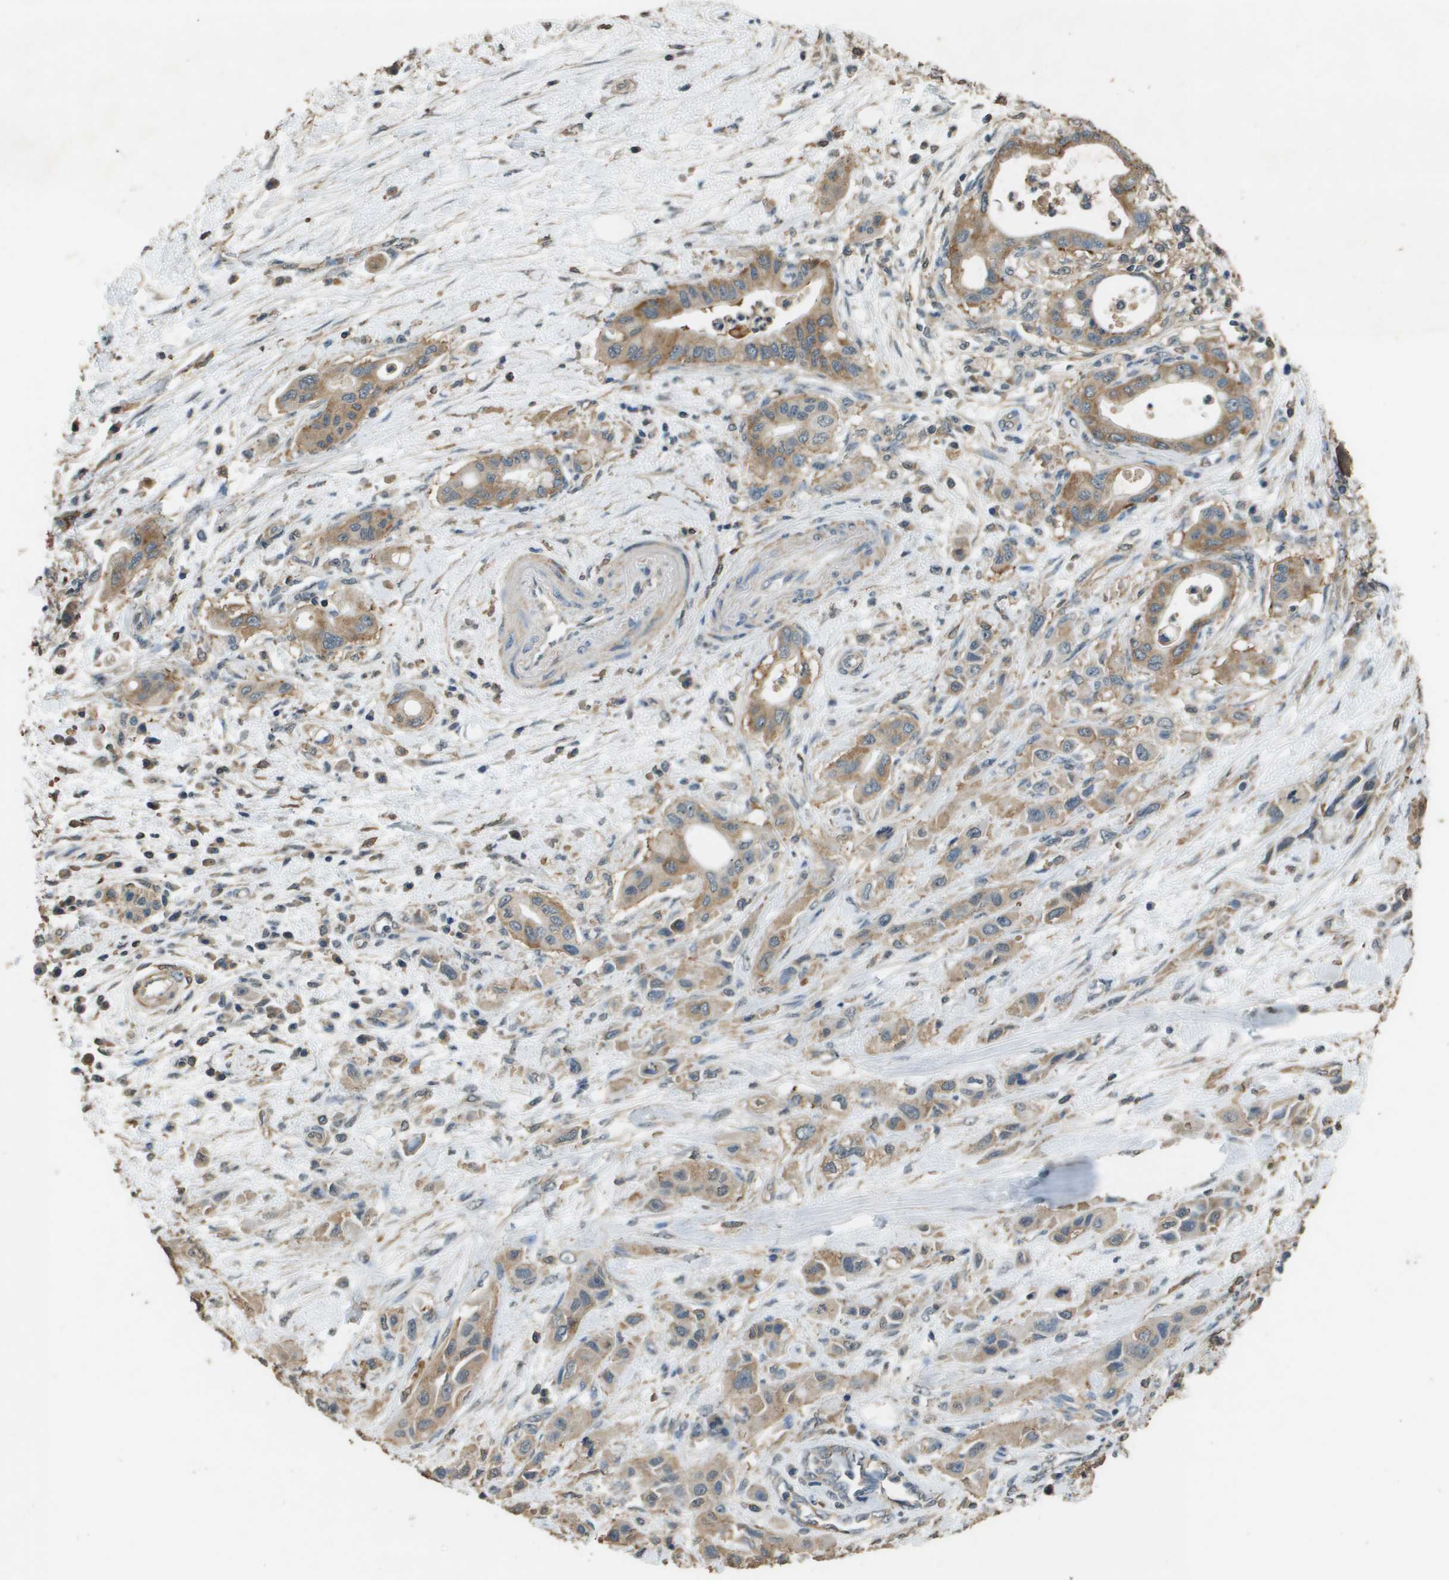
{"staining": {"intensity": "moderate", "quantity": ">75%", "location": "cytoplasmic/membranous"}, "tissue": "pancreatic cancer", "cell_type": "Tumor cells", "image_type": "cancer", "snomed": [{"axis": "morphology", "description": "Adenocarcinoma, NOS"}, {"axis": "topography", "description": "Pancreas"}], "caption": "The histopathology image exhibits immunohistochemical staining of pancreatic cancer. There is moderate cytoplasmic/membranous expression is identified in approximately >75% of tumor cells.", "gene": "MS4A7", "patient": {"sex": "female", "age": 73}}